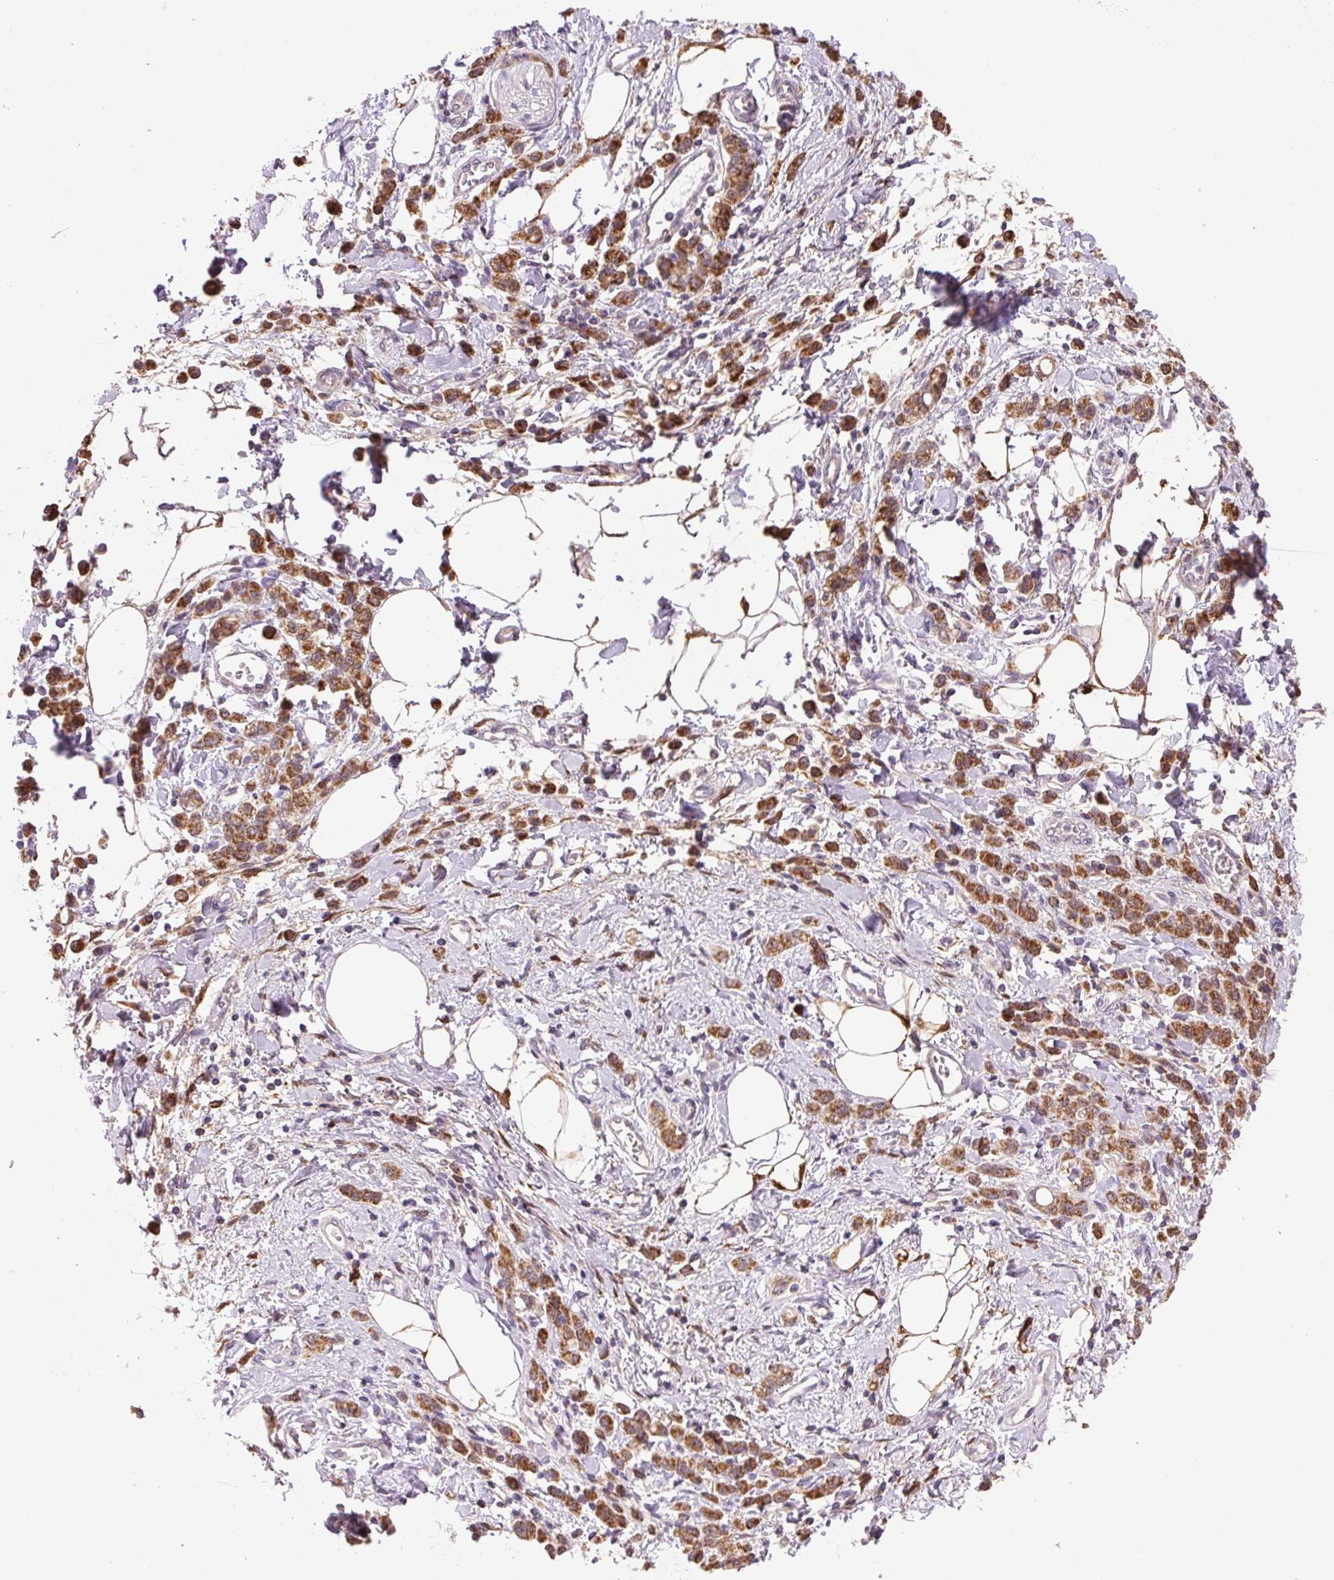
{"staining": {"intensity": "strong", "quantity": ">75%", "location": "cytoplasmic/membranous"}, "tissue": "stomach cancer", "cell_type": "Tumor cells", "image_type": "cancer", "snomed": [{"axis": "morphology", "description": "Adenocarcinoma, NOS"}, {"axis": "topography", "description": "Stomach"}], "caption": "The photomicrograph displays immunohistochemical staining of adenocarcinoma (stomach). There is strong cytoplasmic/membranous staining is present in about >75% of tumor cells. (Brightfield microscopy of DAB IHC at high magnification).", "gene": "SGF29", "patient": {"sex": "male", "age": 77}}